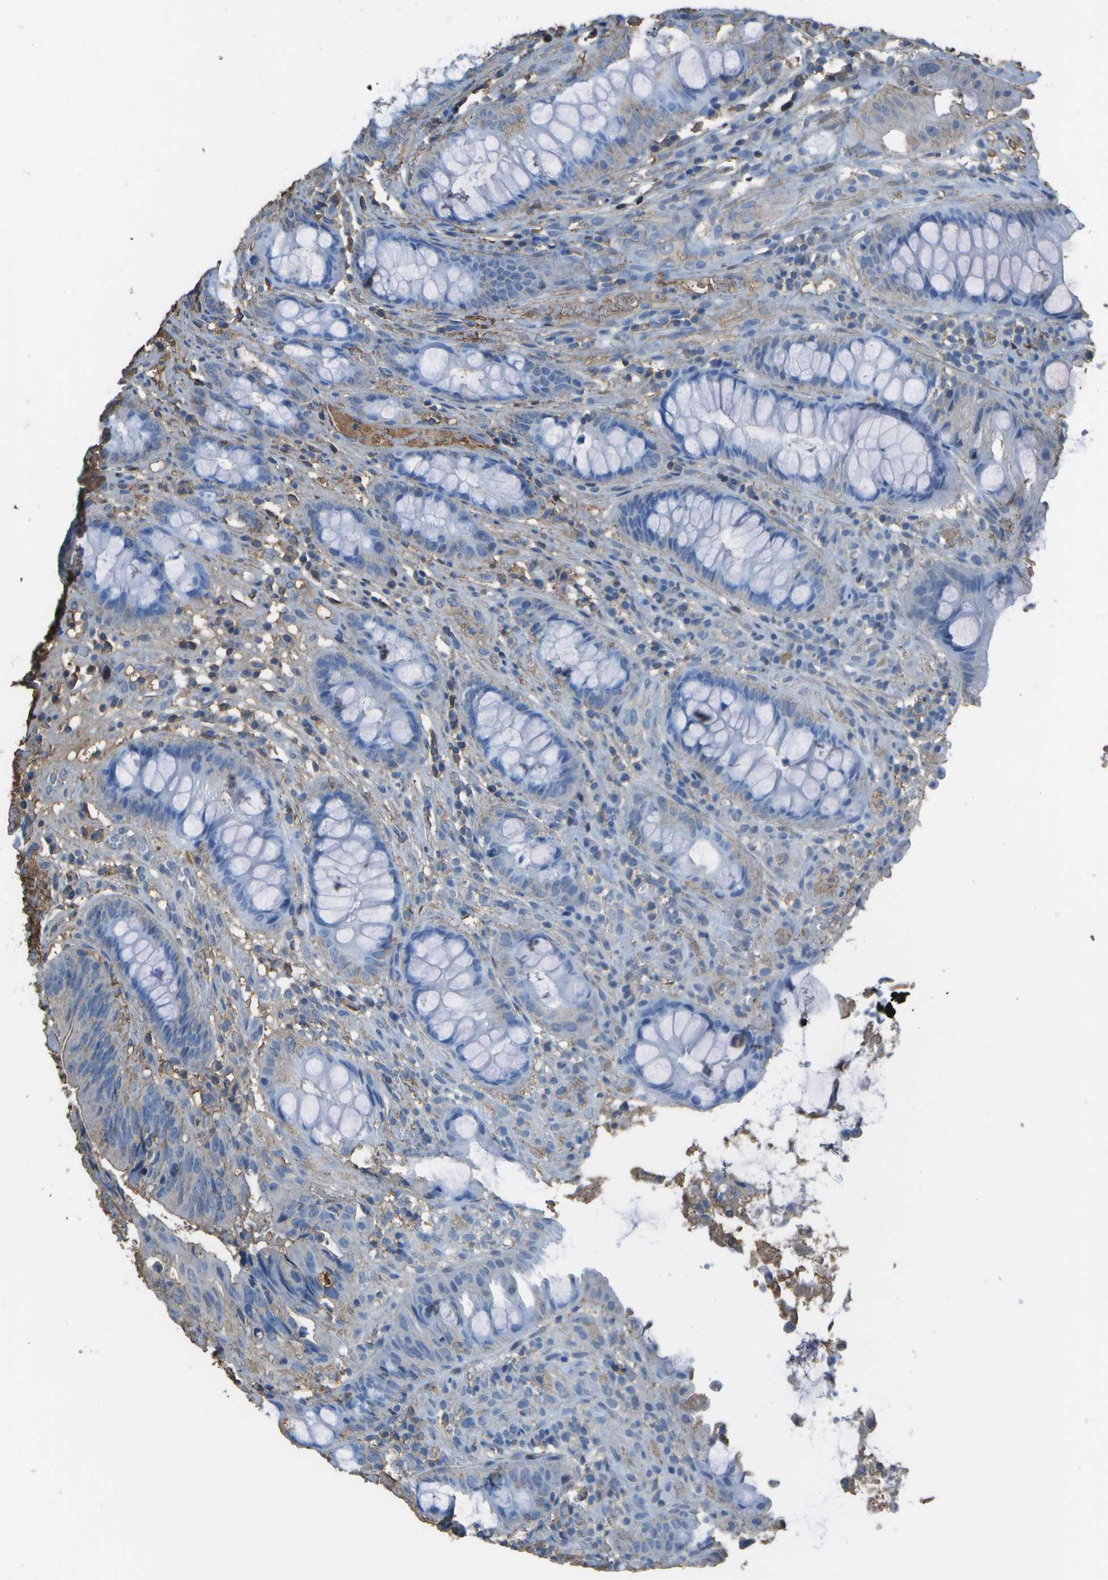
{"staining": {"intensity": "negative", "quantity": "none", "location": "none"}, "tissue": "colorectal cancer", "cell_type": "Tumor cells", "image_type": "cancer", "snomed": [{"axis": "morphology", "description": "Adenocarcinoma, NOS"}, {"axis": "topography", "description": "Colon"}], "caption": "This photomicrograph is of adenocarcinoma (colorectal) stained with IHC to label a protein in brown with the nuclei are counter-stained blue. There is no staining in tumor cells. Nuclei are stained in blue.", "gene": "CYP4F11", "patient": {"sex": "female", "age": 57}}